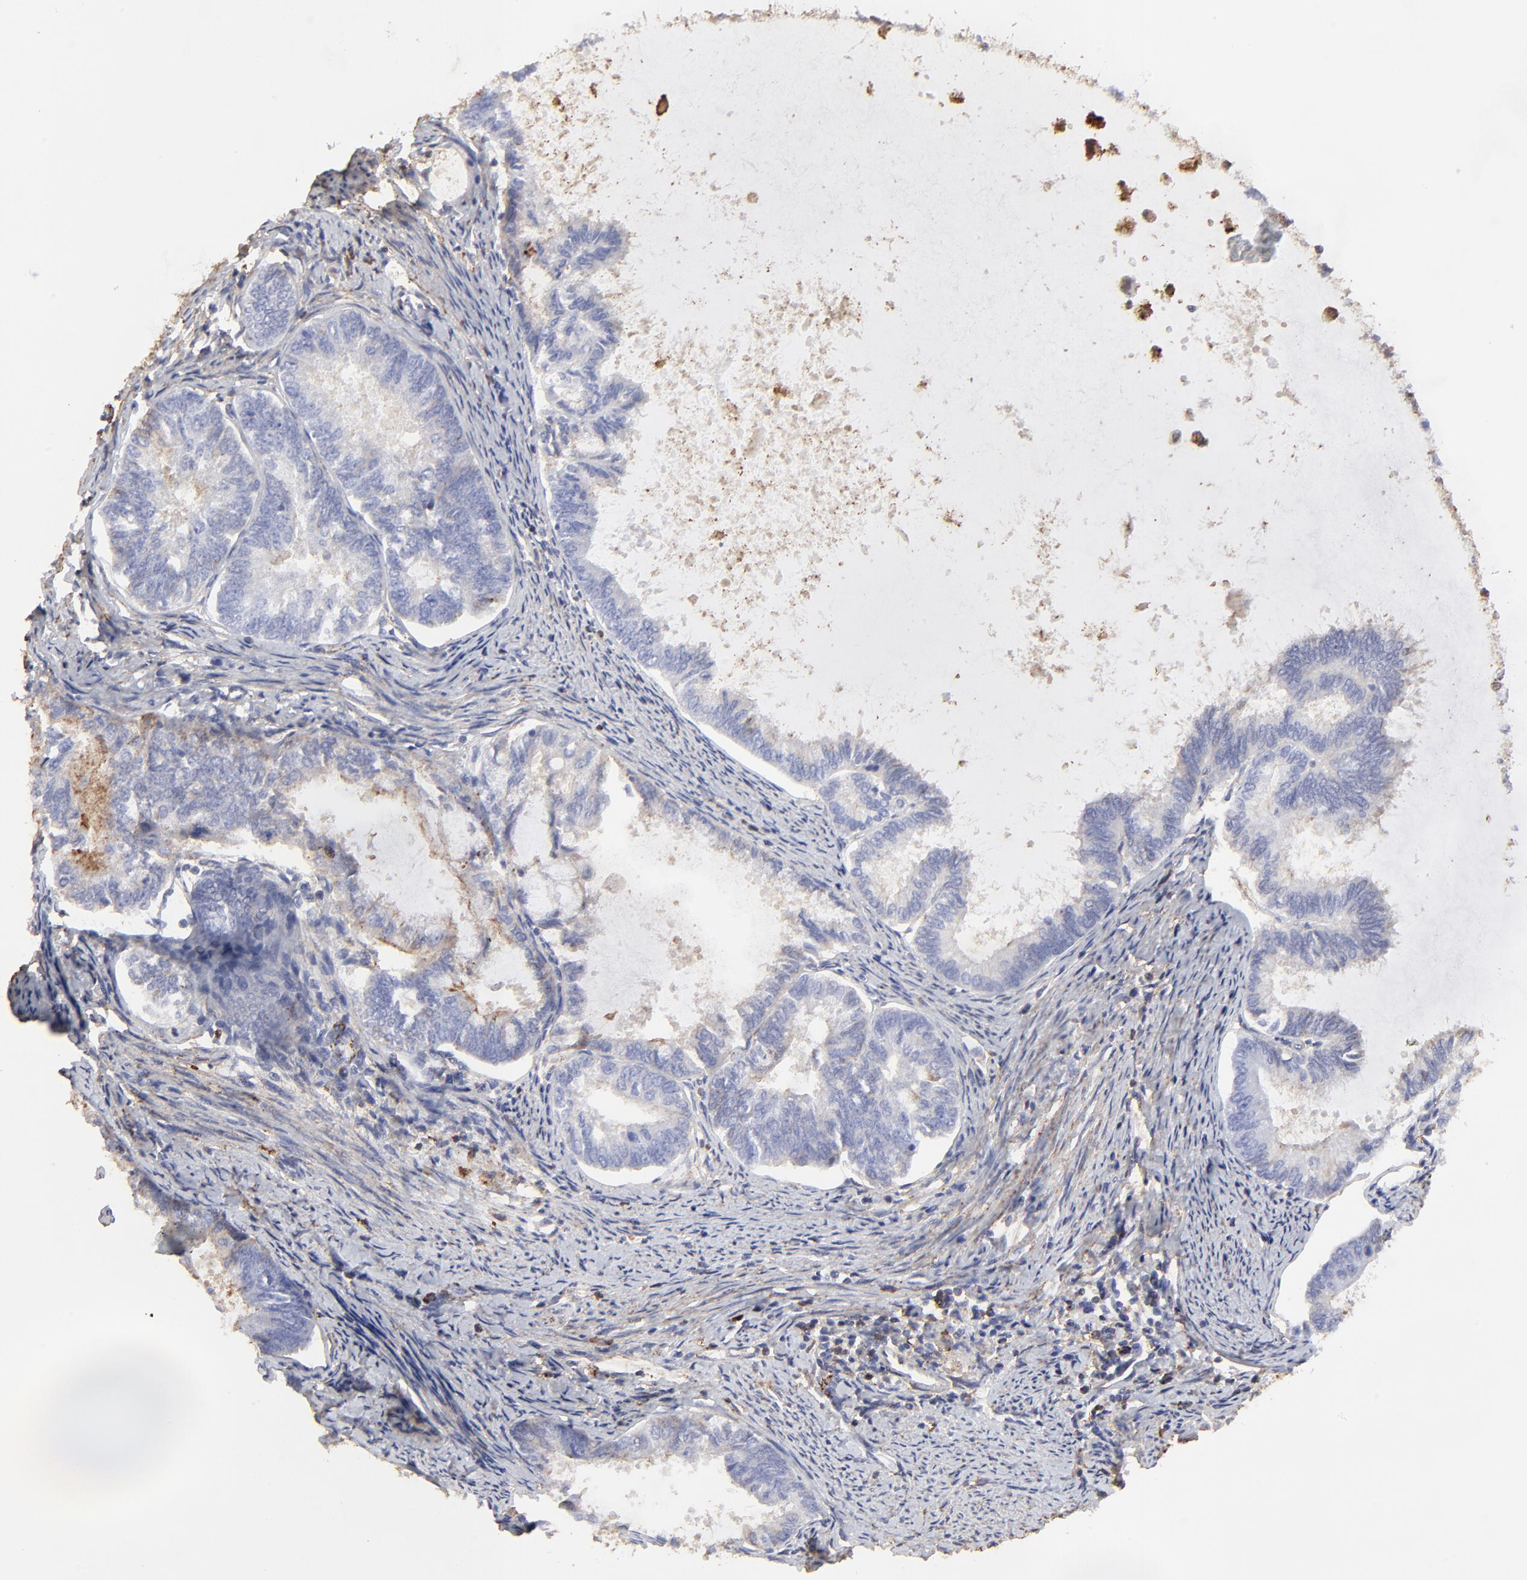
{"staining": {"intensity": "negative", "quantity": "none", "location": "none"}, "tissue": "endometrial cancer", "cell_type": "Tumor cells", "image_type": "cancer", "snomed": [{"axis": "morphology", "description": "Adenocarcinoma, NOS"}, {"axis": "topography", "description": "Endometrium"}], "caption": "High power microscopy micrograph of an immunohistochemistry (IHC) histopathology image of adenocarcinoma (endometrial), revealing no significant staining in tumor cells.", "gene": "ANXA6", "patient": {"sex": "female", "age": 86}}